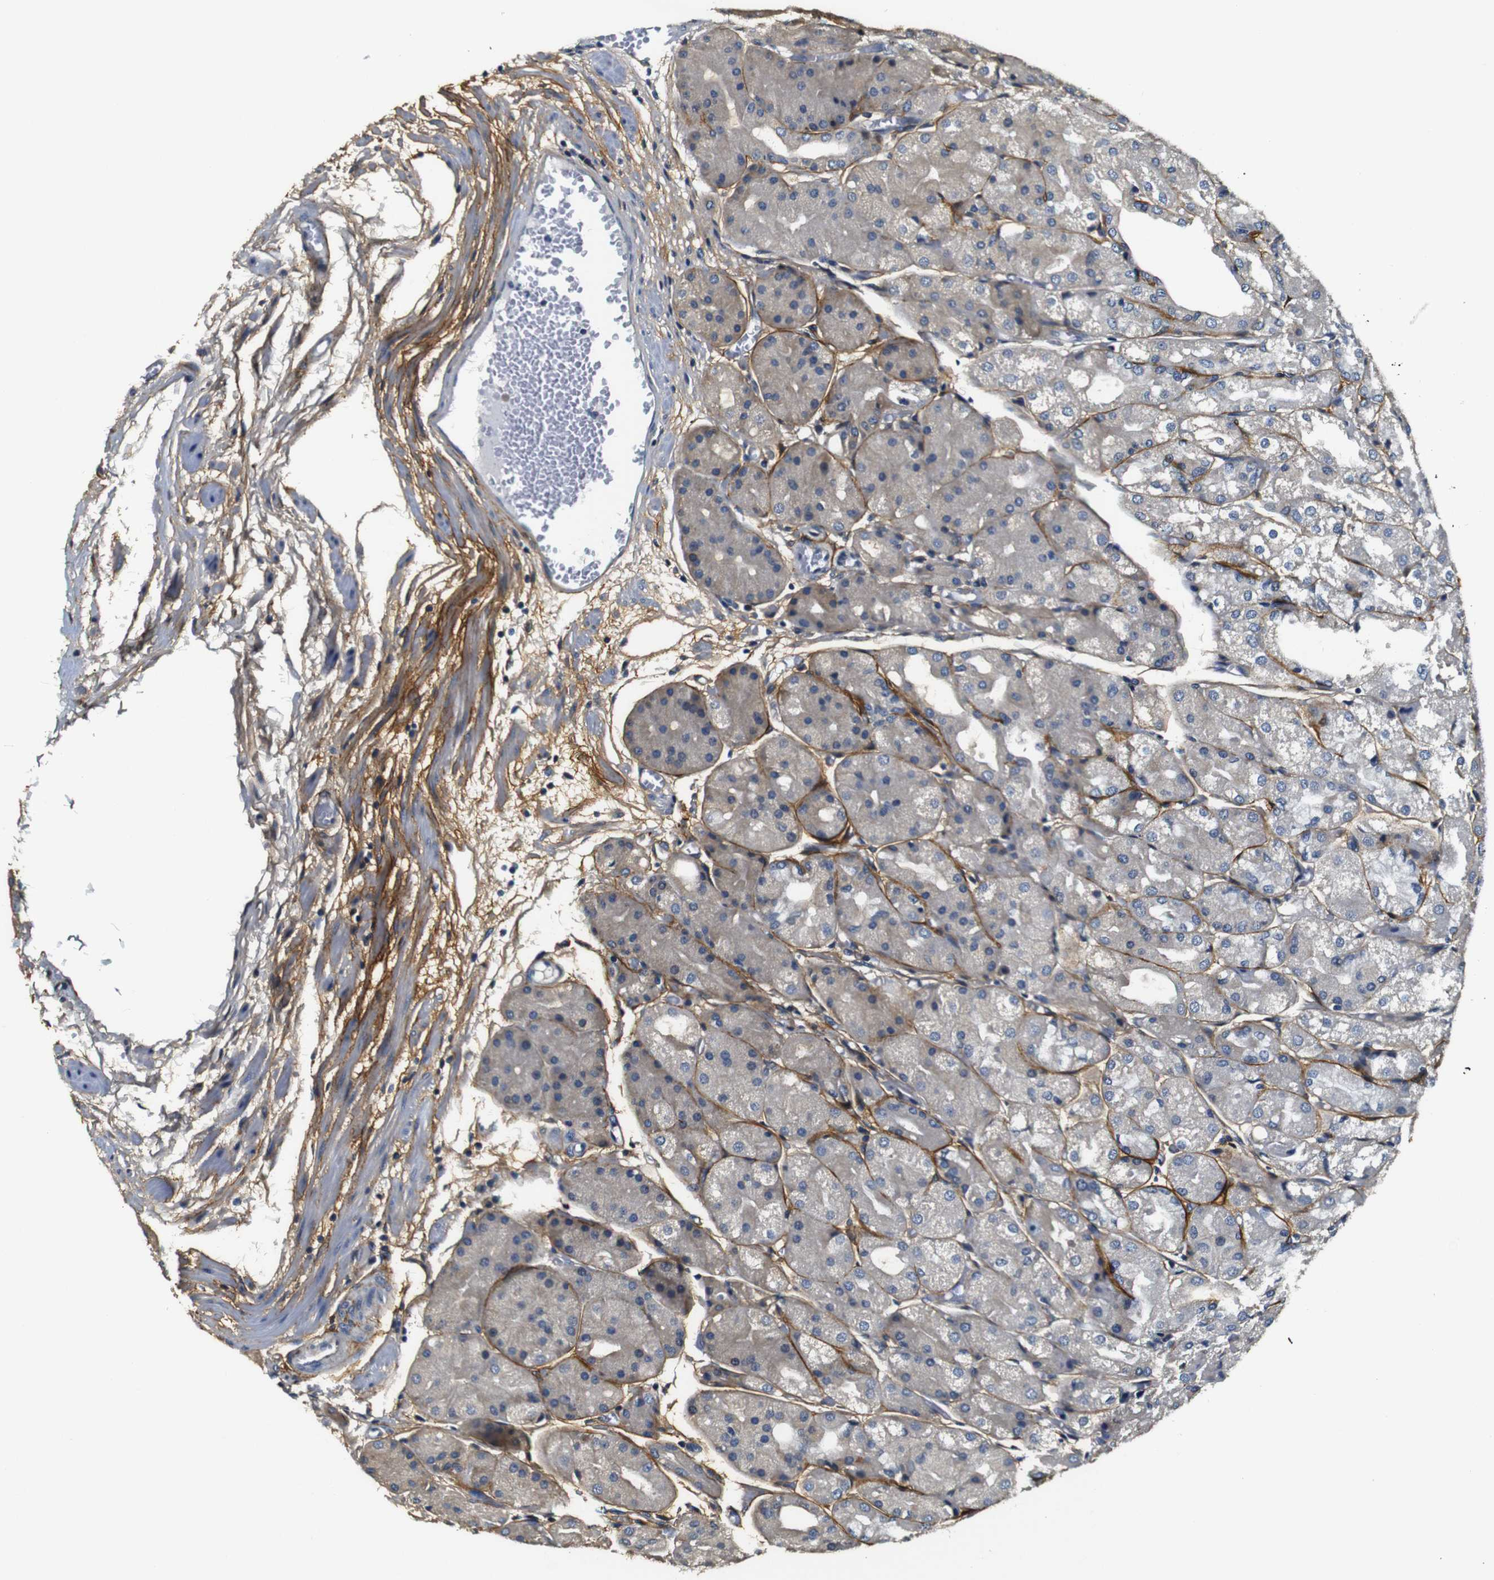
{"staining": {"intensity": "weak", "quantity": "<25%", "location": "cytoplasmic/membranous"}, "tissue": "stomach", "cell_type": "Glandular cells", "image_type": "normal", "snomed": [{"axis": "morphology", "description": "Normal tissue, NOS"}, {"axis": "topography", "description": "Stomach, upper"}], "caption": "Photomicrograph shows no protein expression in glandular cells of normal stomach. (DAB (3,3'-diaminobenzidine) immunohistochemistry (IHC) visualized using brightfield microscopy, high magnification).", "gene": "COL1A1", "patient": {"sex": "male", "age": 72}}